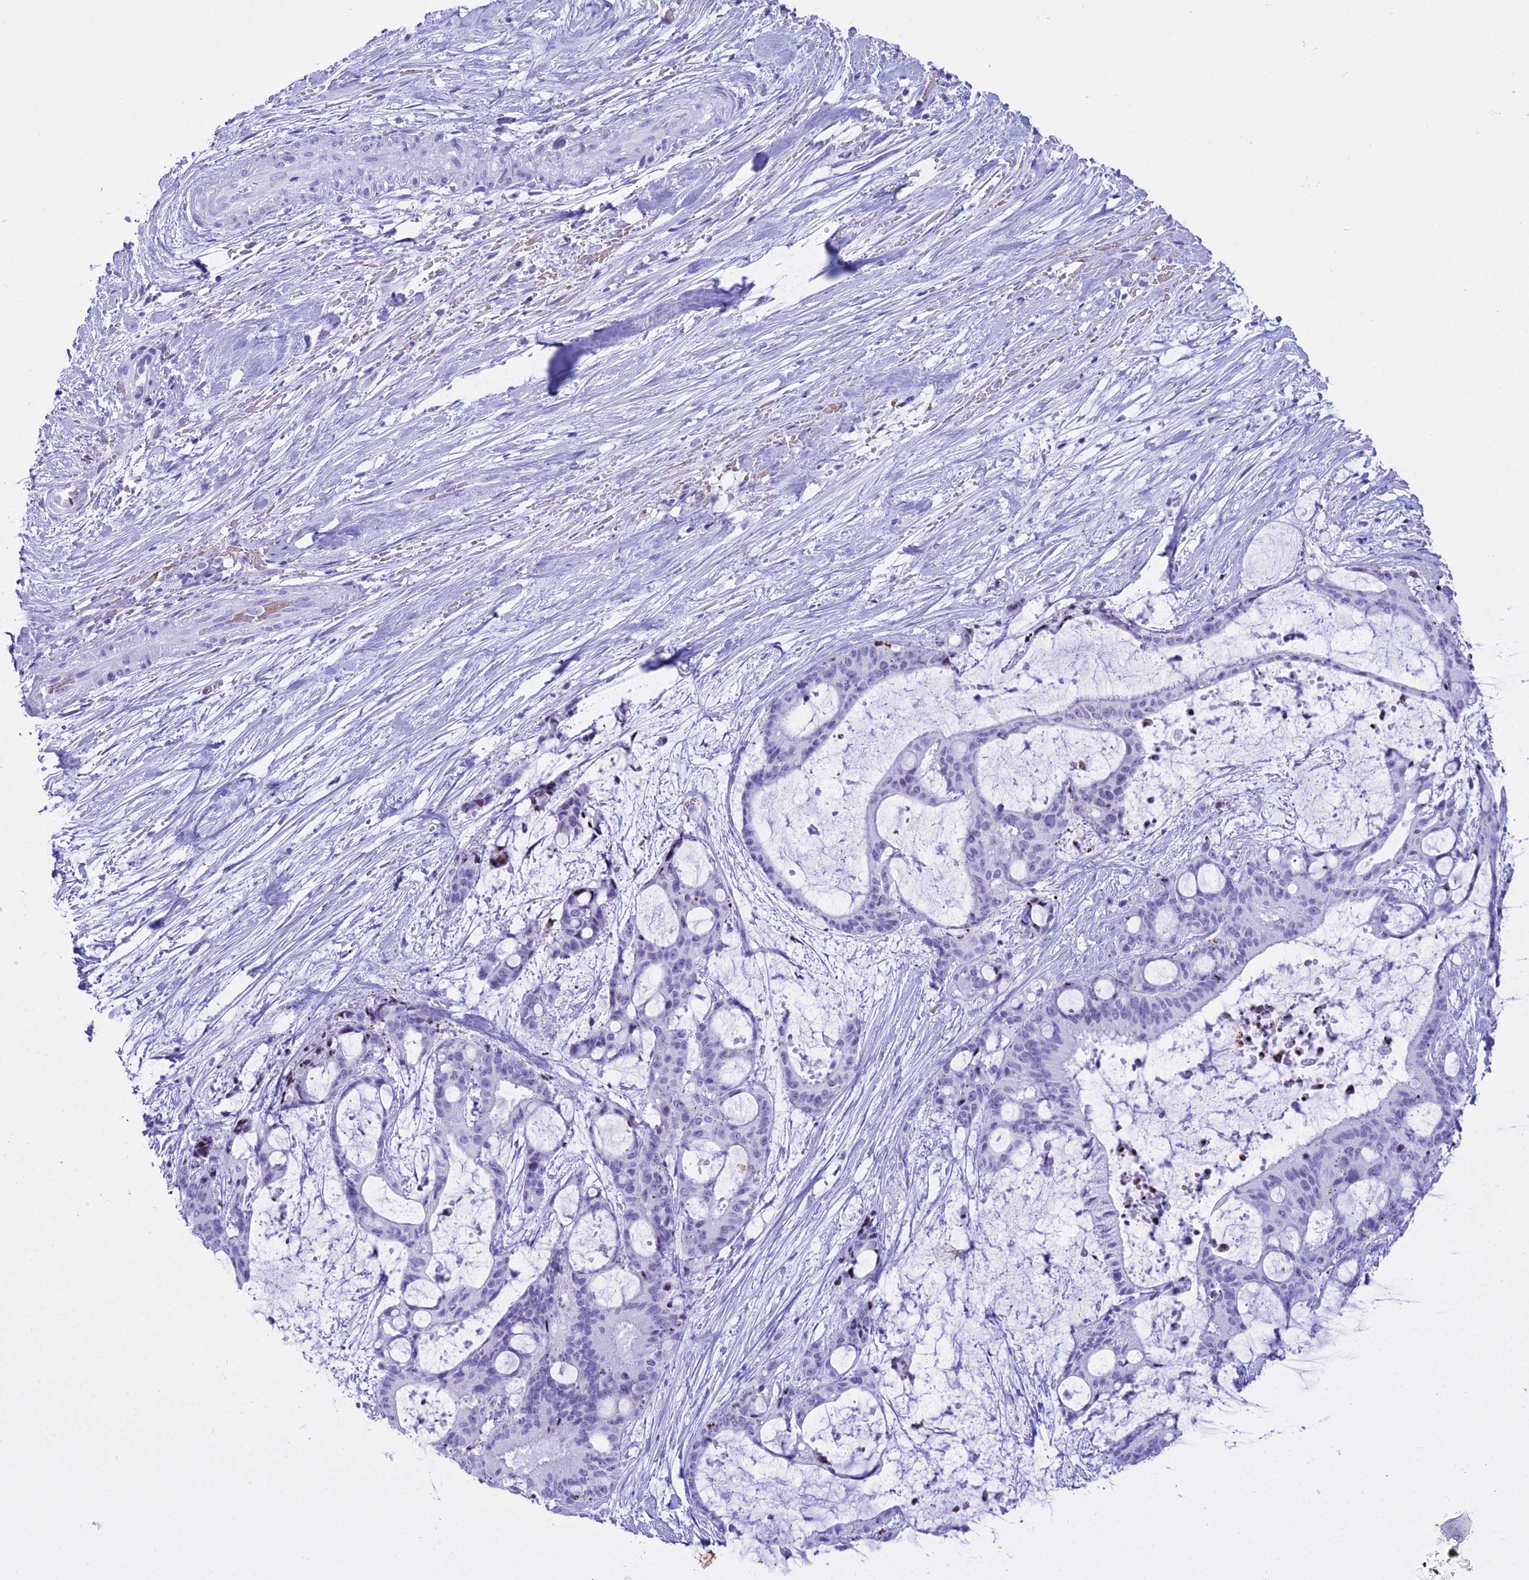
{"staining": {"intensity": "negative", "quantity": "none", "location": "none"}, "tissue": "liver cancer", "cell_type": "Tumor cells", "image_type": "cancer", "snomed": [{"axis": "morphology", "description": "Normal tissue, NOS"}, {"axis": "morphology", "description": "Cholangiocarcinoma"}, {"axis": "topography", "description": "Liver"}, {"axis": "topography", "description": "Peripheral nerve tissue"}], "caption": "Liver cancer (cholangiocarcinoma) stained for a protein using immunohistochemistry reveals no expression tumor cells.", "gene": "RNPS1", "patient": {"sex": "female", "age": 73}}